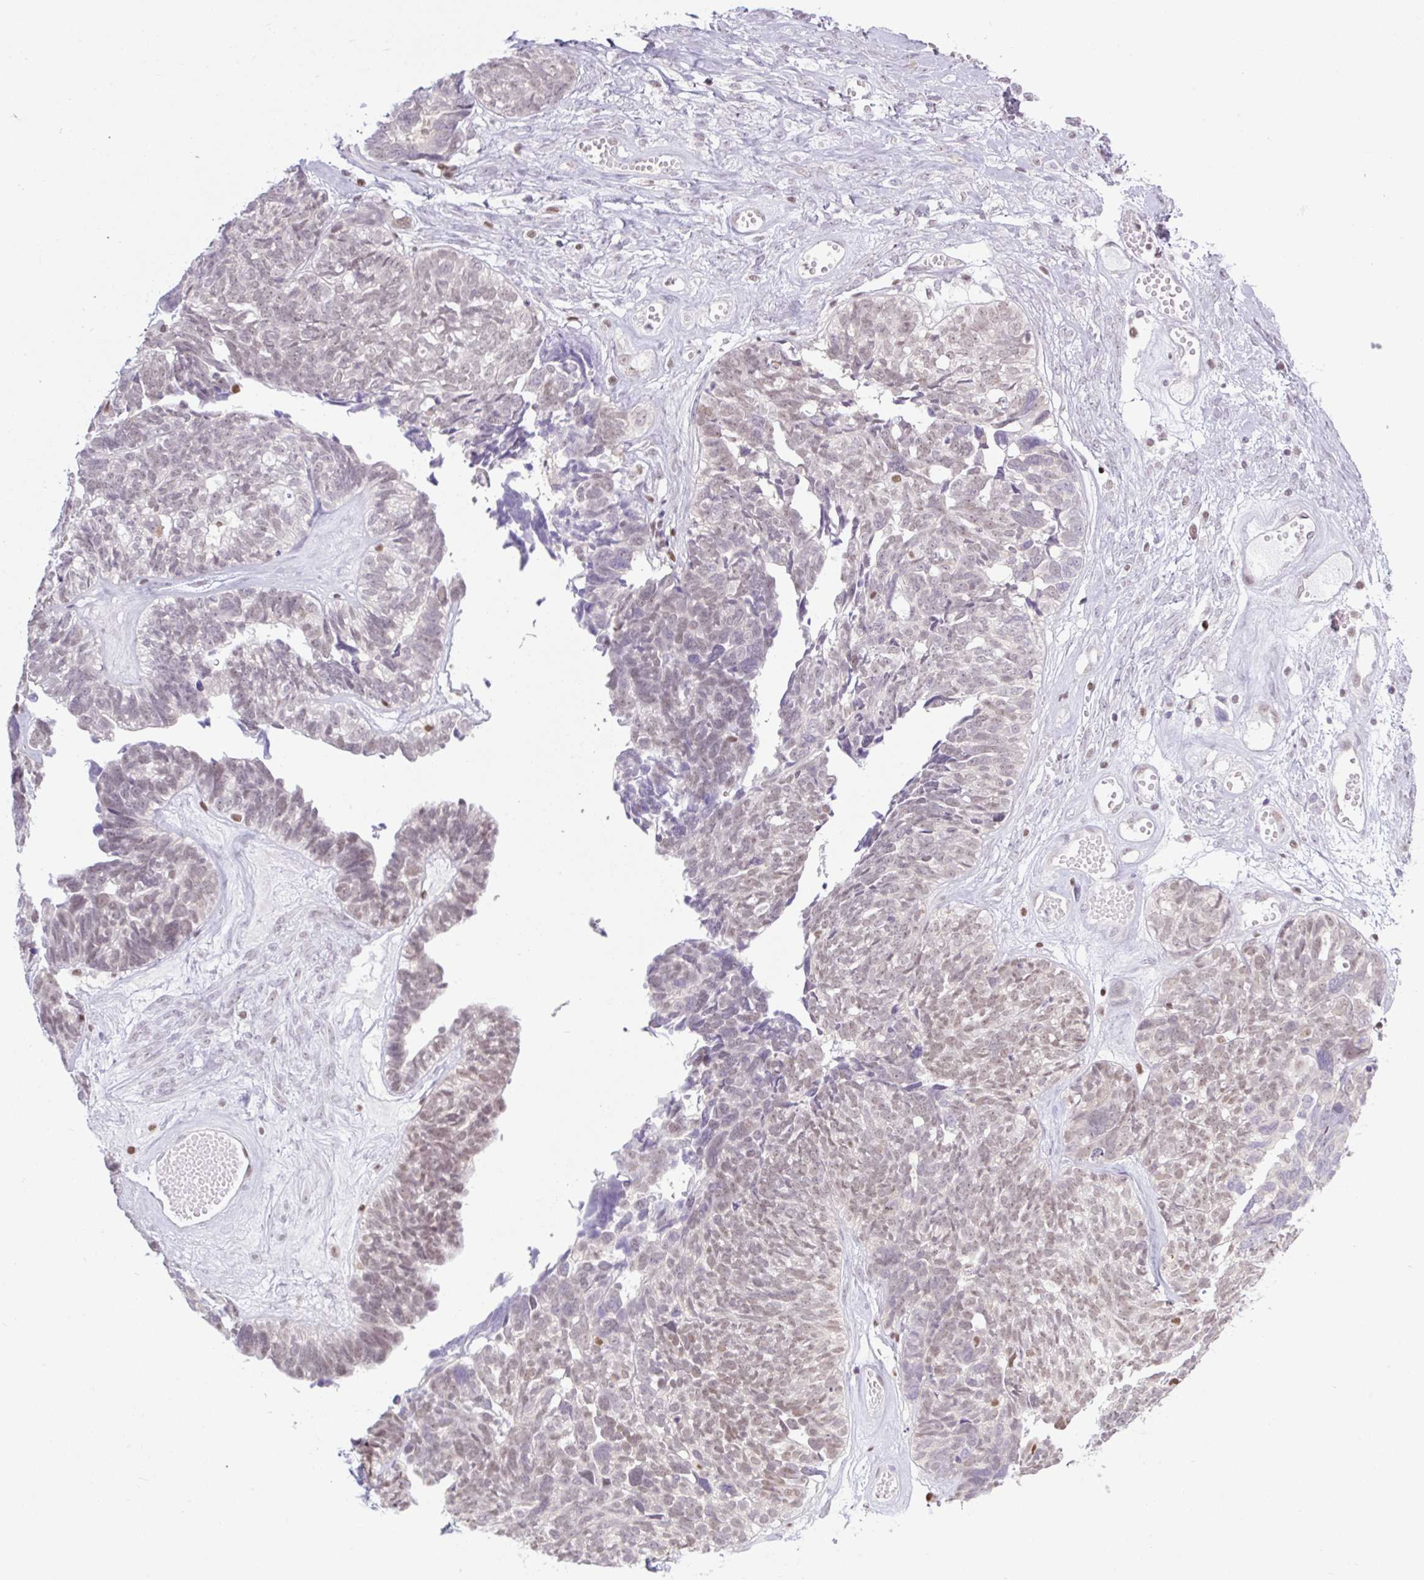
{"staining": {"intensity": "weak", "quantity": "25%-75%", "location": "nuclear"}, "tissue": "ovarian cancer", "cell_type": "Tumor cells", "image_type": "cancer", "snomed": [{"axis": "morphology", "description": "Cystadenocarcinoma, serous, NOS"}, {"axis": "topography", "description": "Ovary"}], "caption": "Brown immunohistochemical staining in ovarian serous cystadenocarcinoma displays weak nuclear expression in approximately 25%-75% of tumor cells.", "gene": "TLE3", "patient": {"sex": "female", "age": 79}}